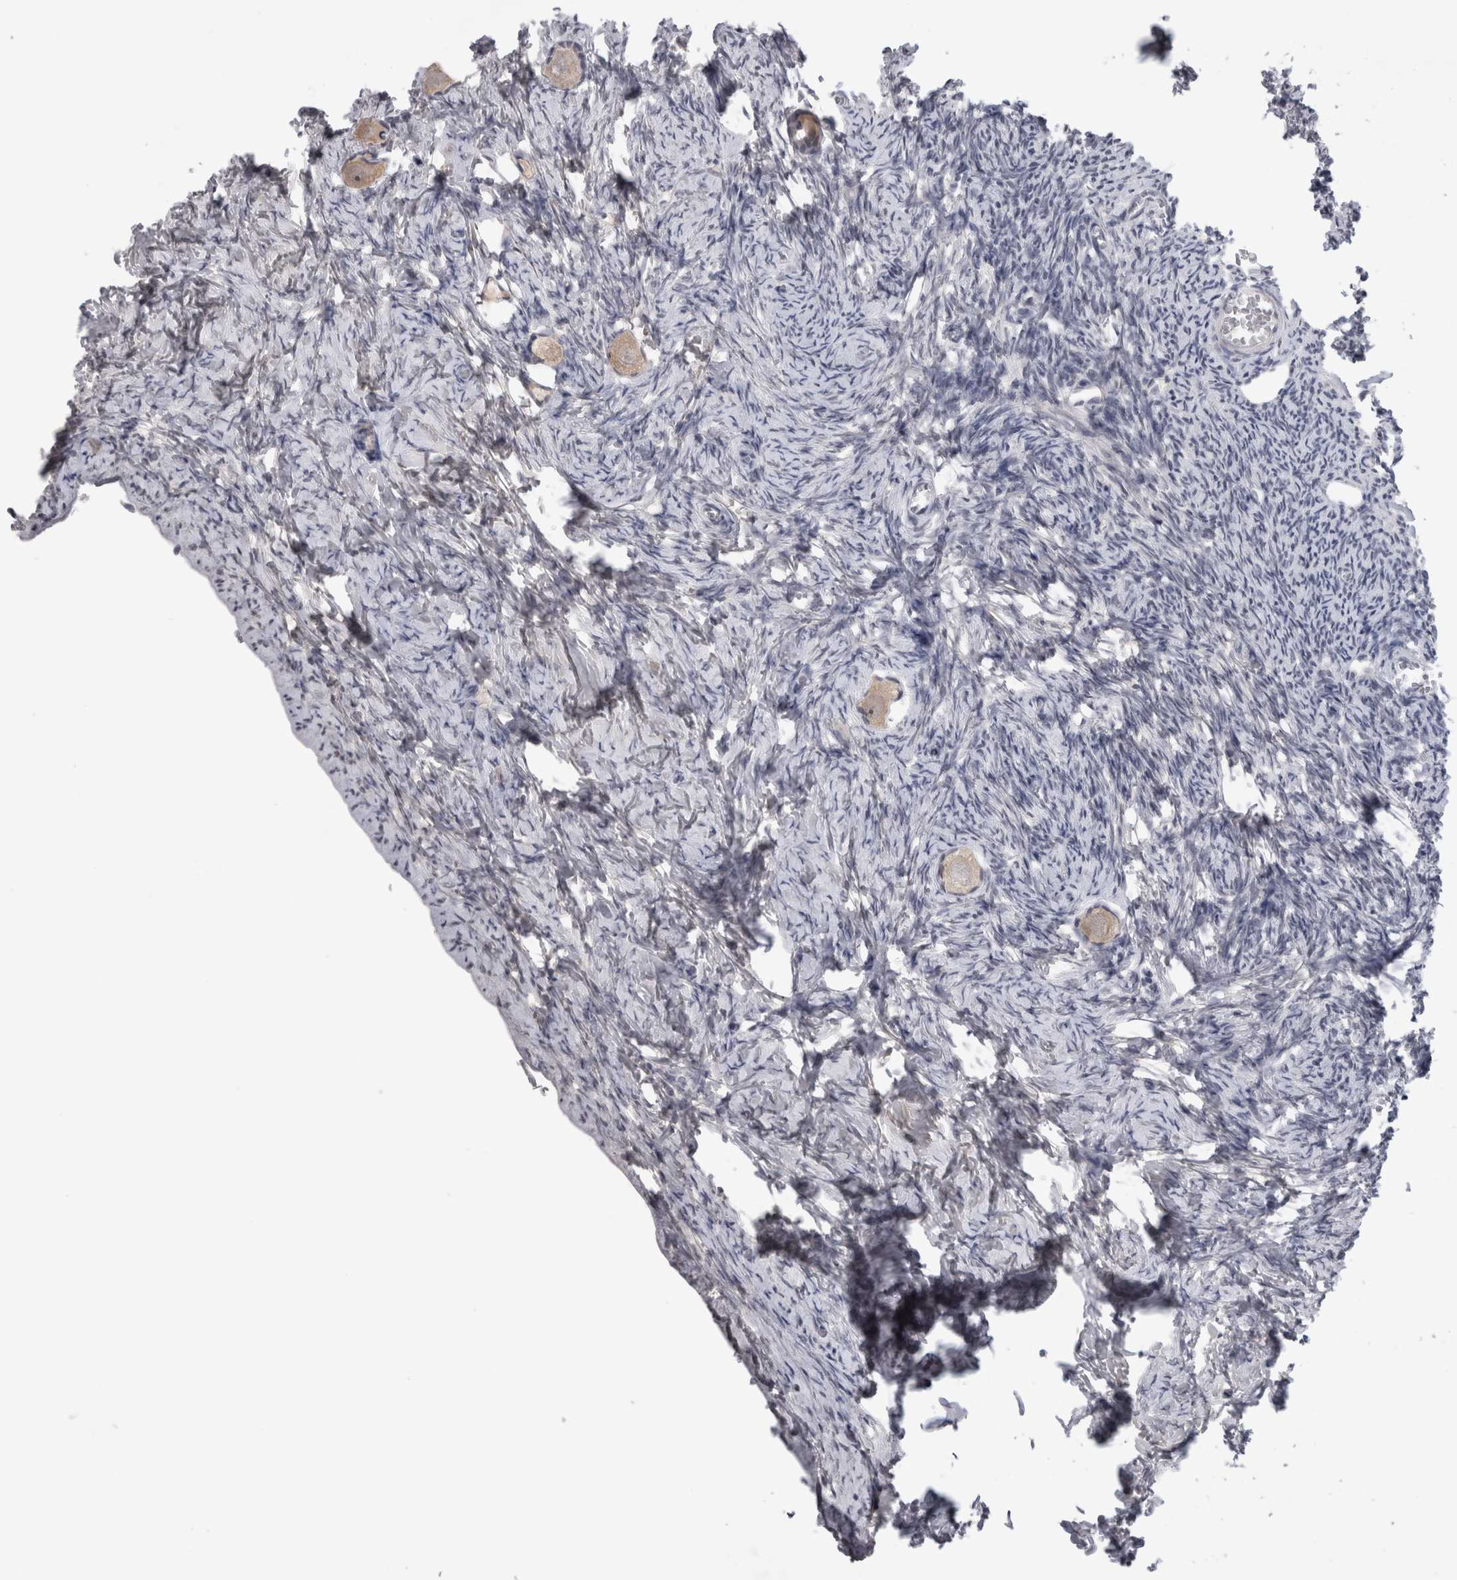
{"staining": {"intensity": "weak", "quantity": ">75%", "location": "cytoplasmic/membranous"}, "tissue": "ovary", "cell_type": "Follicle cells", "image_type": "normal", "snomed": [{"axis": "morphology", "description": "Normal tissue, NOS"}, {"axis": "topography", "description": "Ovary"}], "caption": "Protein staining by immunohistochemistry (IHC) reveals weak cytoplasmic/membranous staining in approximately >75% of follicle cells in normal ovary.", "gene": "KIF18B", "patient": {"sex": "female", "age": 27}}